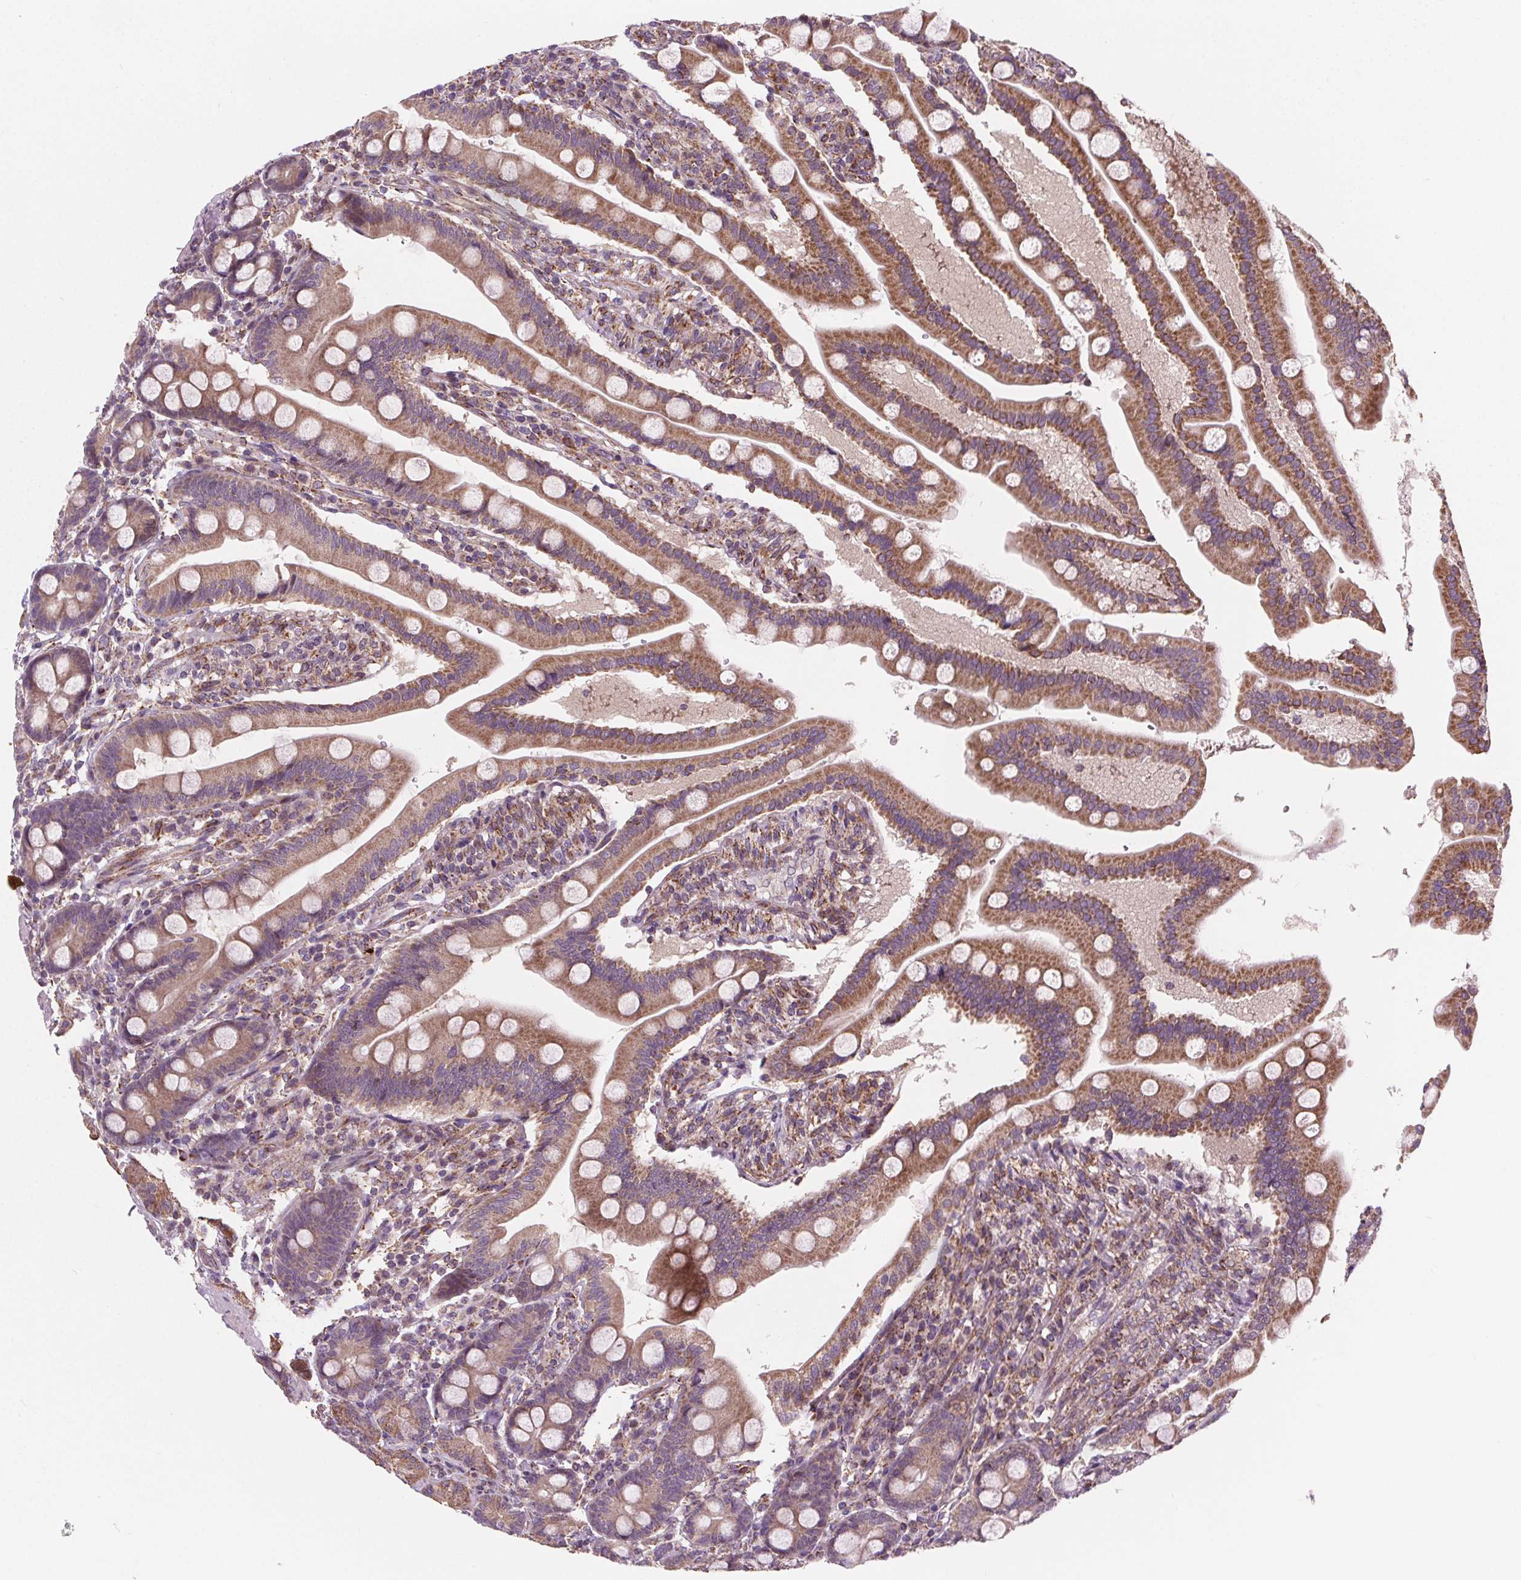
{"staining": {"intensity": "moderate", "quantity": ">75%", "location": "cytoplasmic/membranous"}, "tissue": "duodenum", "cell_type": "Glandular cells", "image_type": "normal", "snomed": [{"axis": "morphology", "description": "Normal tissue, NOS"}, {"axis": "topography", "description": "Duodenum"}], "caption": "Moderate cytoplasmic/membranous staining for a protein is present in approximately >75% of glandular cells of normal duodenum using IHC.", "gene": "GOLT1B", "patient": {"sex": "female", "age": 67}}